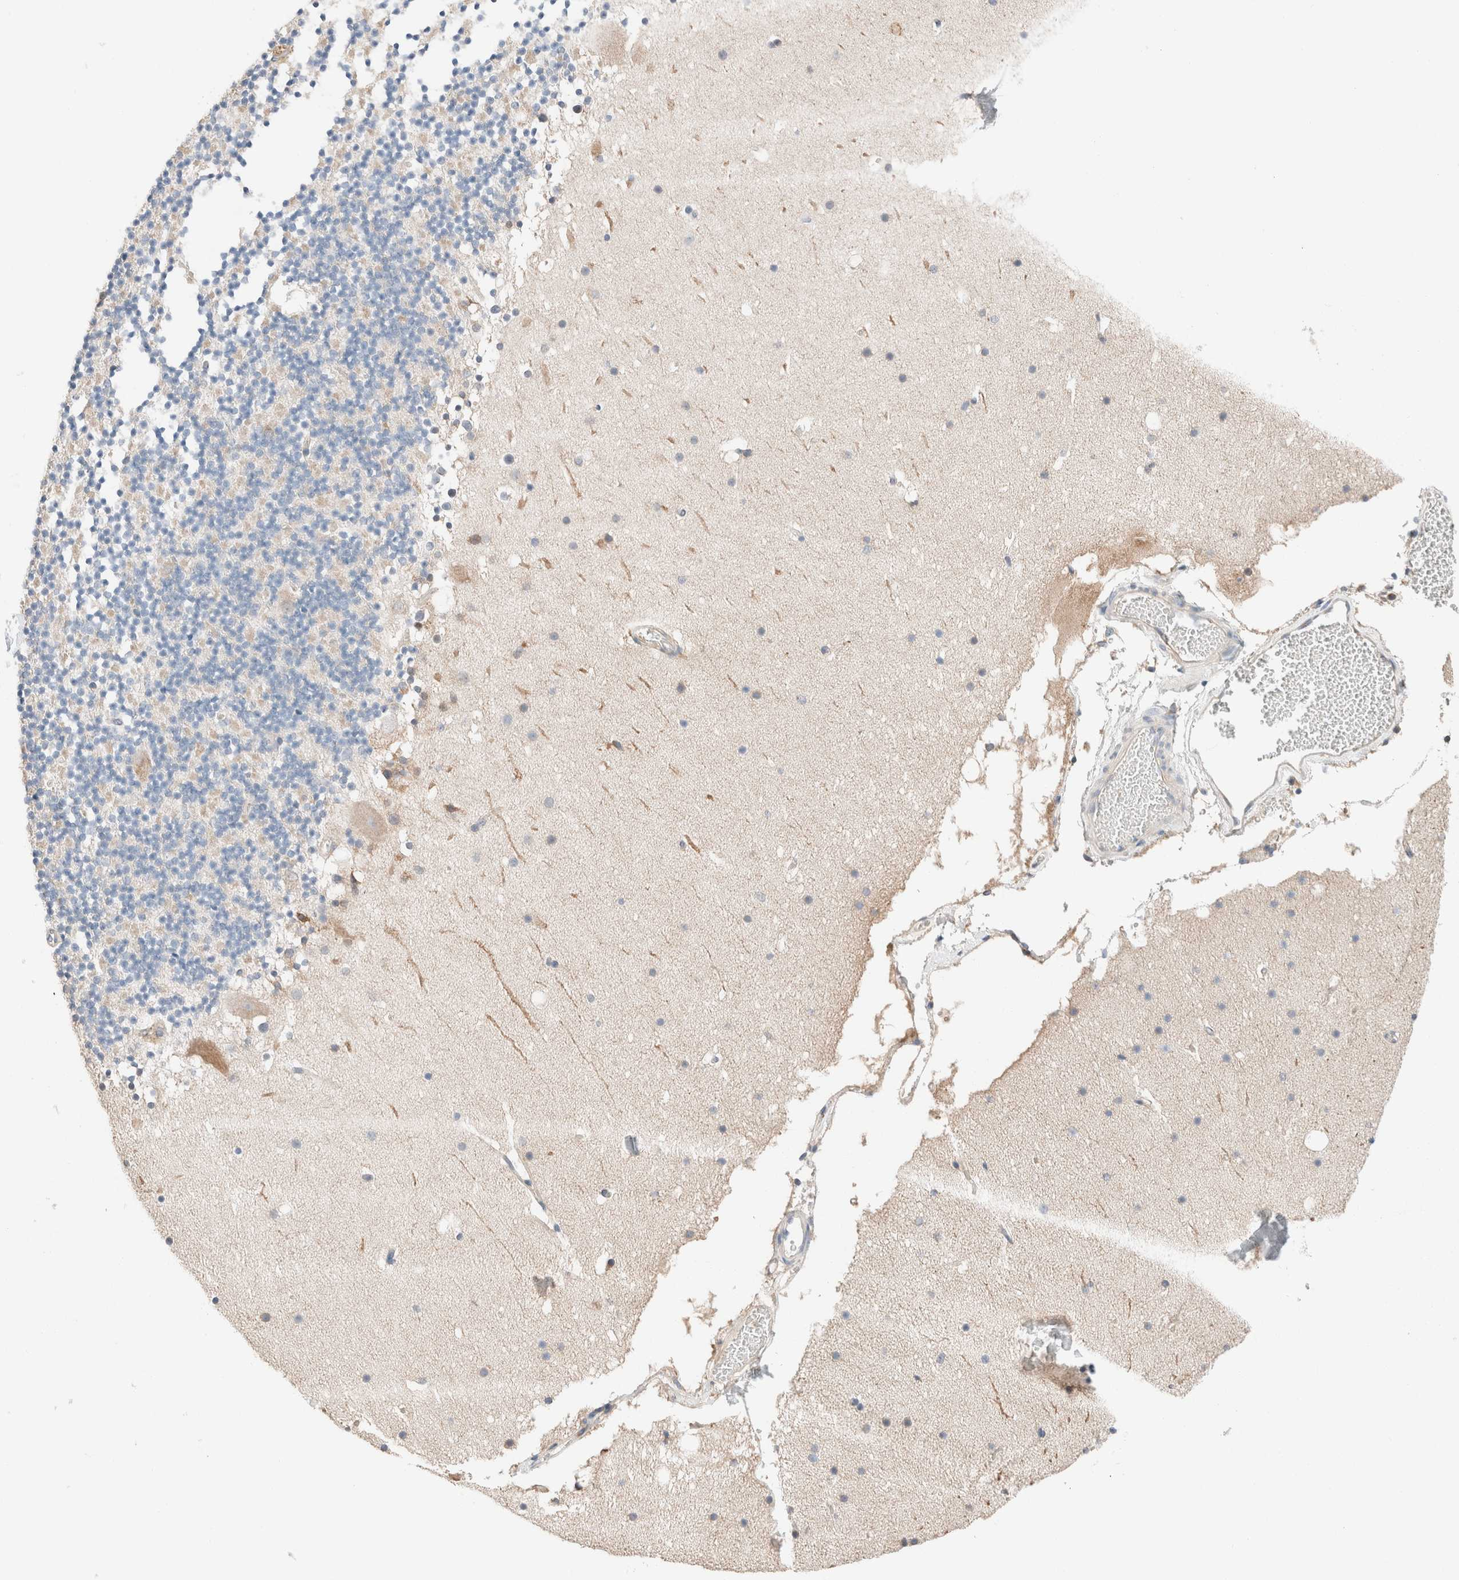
{"staining": {"intensity": "negative", "quantity": "none", "location": "none"}, "tissue": "cerebellum", "cell_type": "Cells in granular layer", "image_type": "normal", "snomed": [{"axis": "morphology", "description": "Normal tissue, NOS"}, {"axis": "topography", "description": "Cerebellum"}], "caption": "Immunohistochemistry (IHC) of normal human cerebellum shows no staining in cells in granular layer.", "gene": "PCM1", "patient": {"sex": "male", "age": 57}}